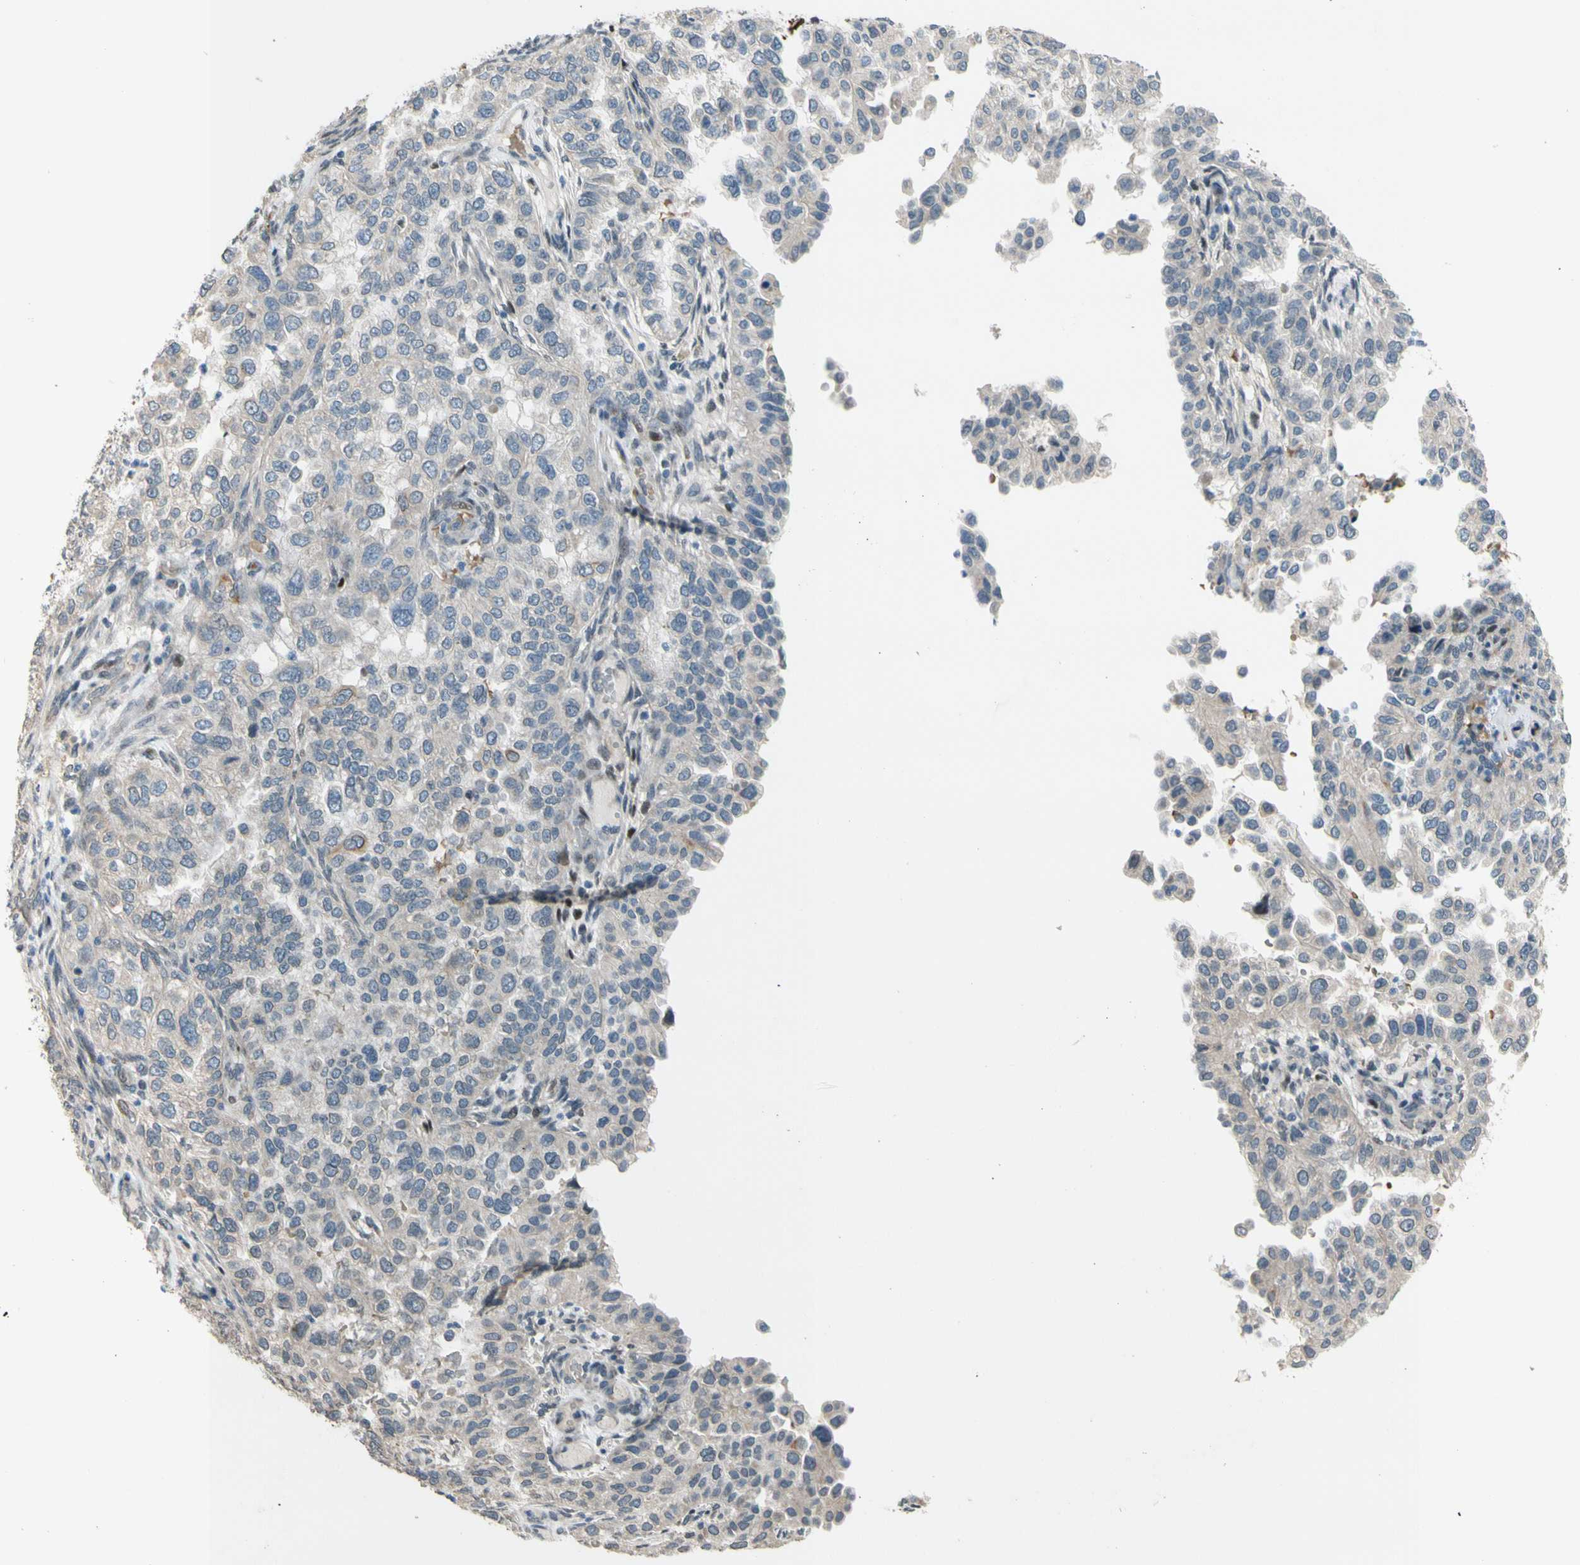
{"staining": {"intensity": "negative", "quantity": "none", "location": "none"}, "tissue": "endometrial cancer", "cell_type": "Tumor cells", "image_type": "cancer", "snomed": [{"axis": "morphology", "description": "Adenocarcinoma, NOS"}, {"axis": "topography", "description": "Endometrium"}], "caption": "This is a micrograph of IHC staining of endometrial adenocarcinoma, which shows no positivity in tumor cells.", "gene": "ZNF184", "patient": {"sex": "female", "age": 85}}